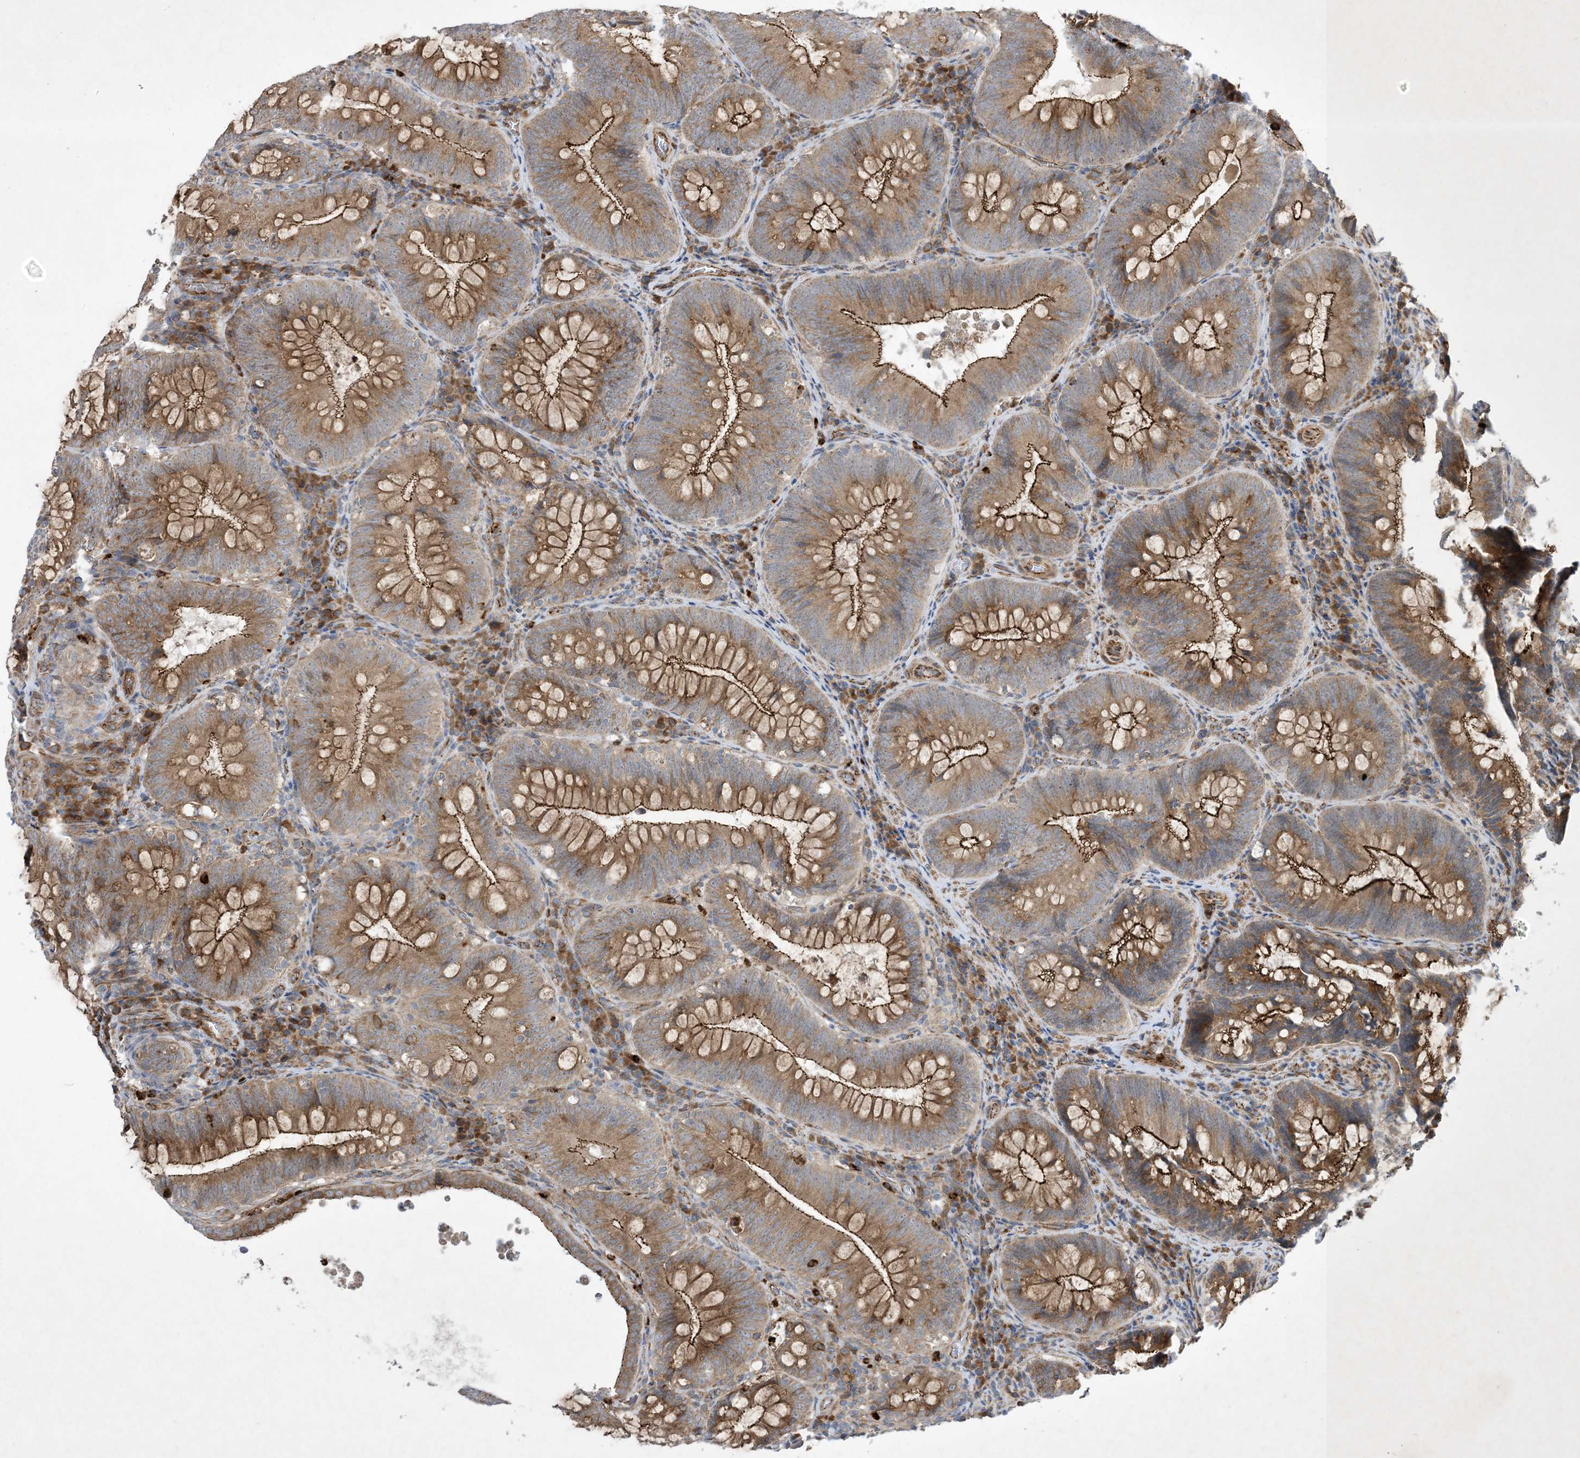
{"staining": {"intensity": "moderate", "quantity": ">75%", "location": "cytoplasmic/membranous"}, "tissue": "colorectal cancer", "cell_type": "Tumor cells", "image_type": "cancer", "snomed": [{"axis": "morphology", "description": "Normal tissue, NOS"}, {"axis": "topography", "description": "Colon"}], "caption": "Colorectal cancer stained with a protein marker displays moderate staining in tumor cells.", "gene": "OTOP1", "patient": {"sex": "female", "age": 82}}